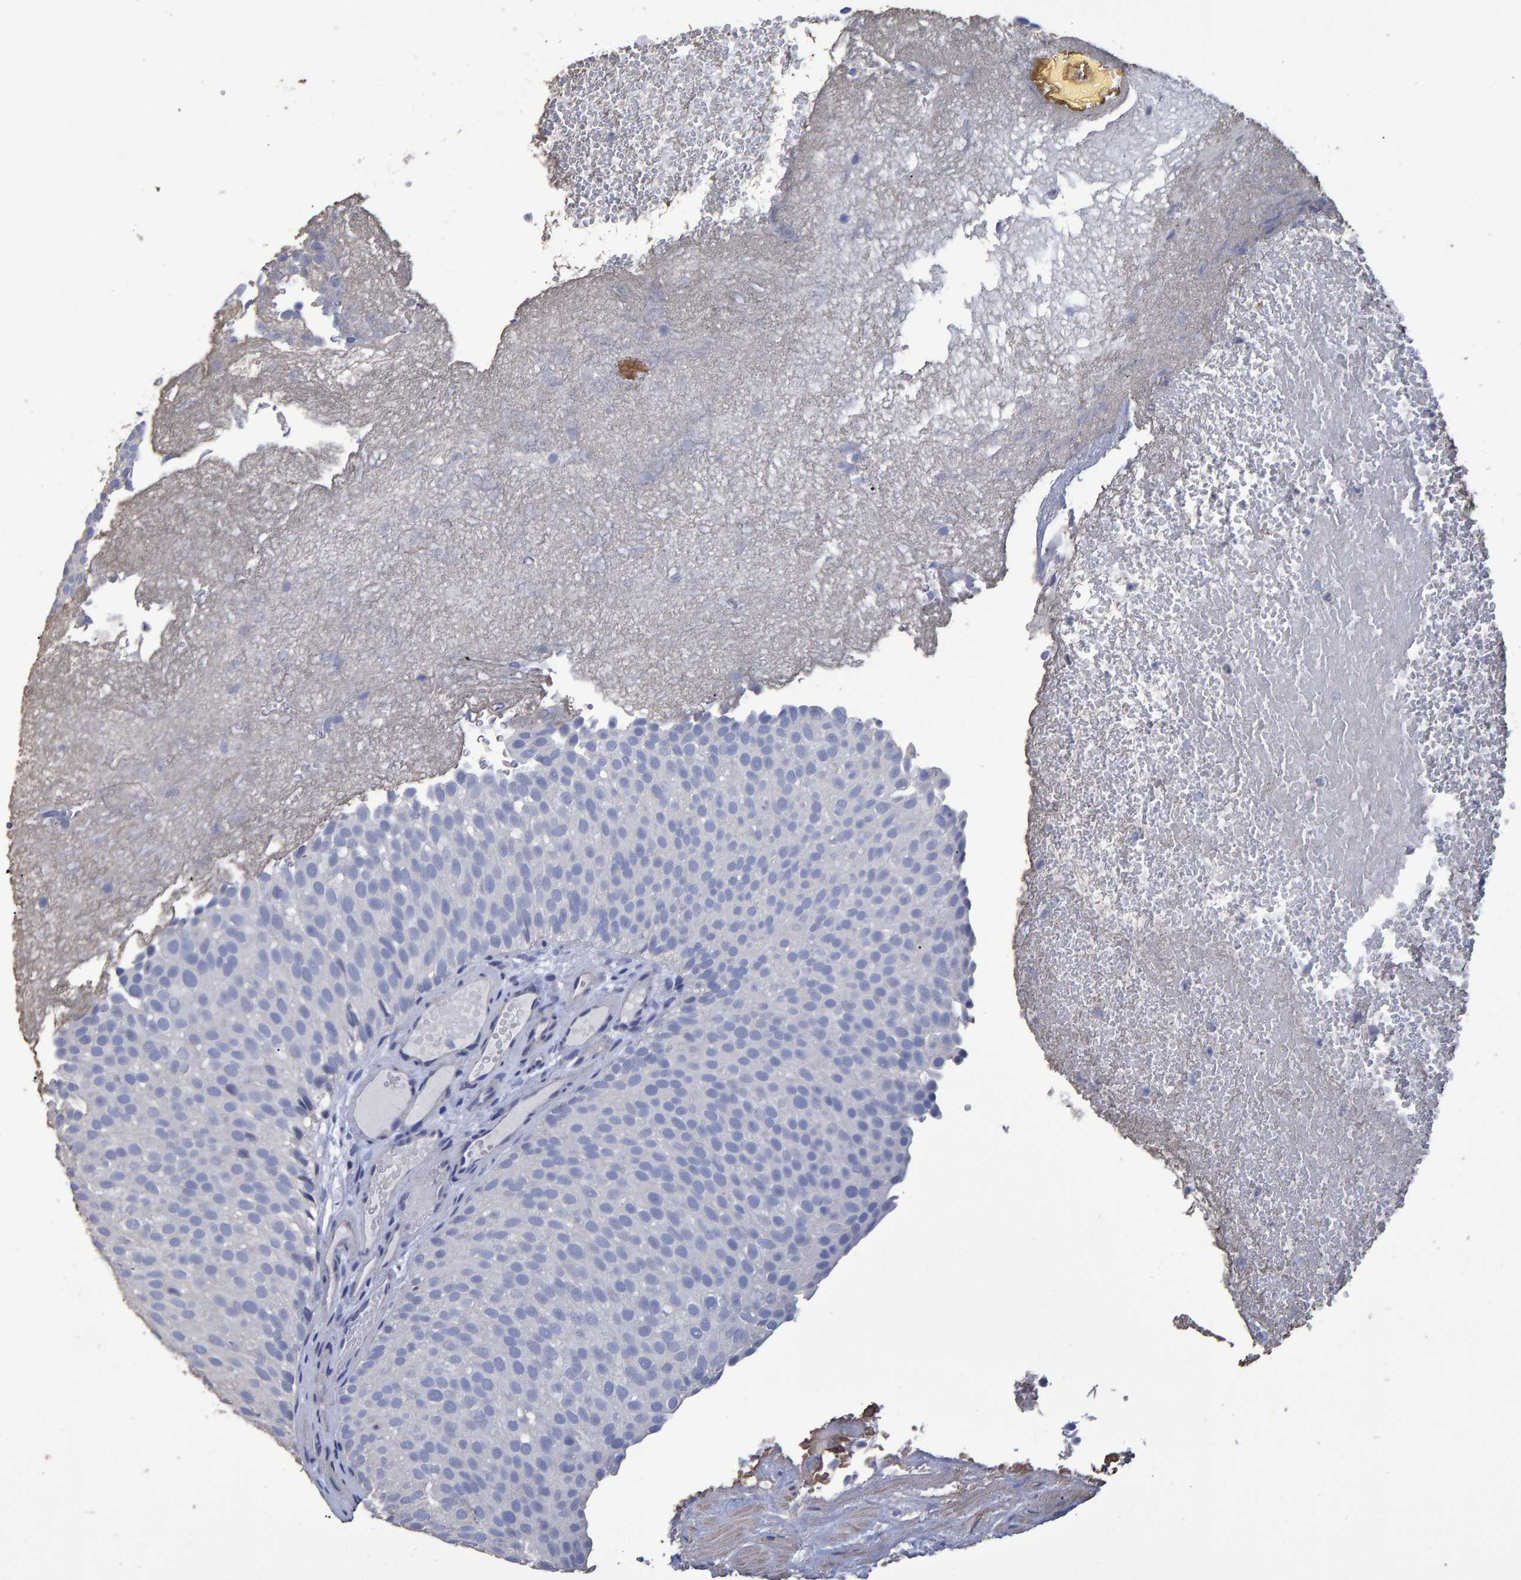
{"staining": {"intensity": "negative", "quantity": "none", "location": "none"}, "tissue": "urothelial cancer", "cell_type": "Tumor cells", "image_type": "cancer", "snomed": [{"axis": "morphology", "description": "Urothelial carcinoma, Low grade"}, {"axis": "topography", "description": "Urinary bladder"}], "caption": "Low-grade urothelial carcinoma stained for a protein using immunohistochemistry demonstrates no expression tumor cells.", "gene": "HEMGN", "patient": {"sex": "male", "age": 78}}